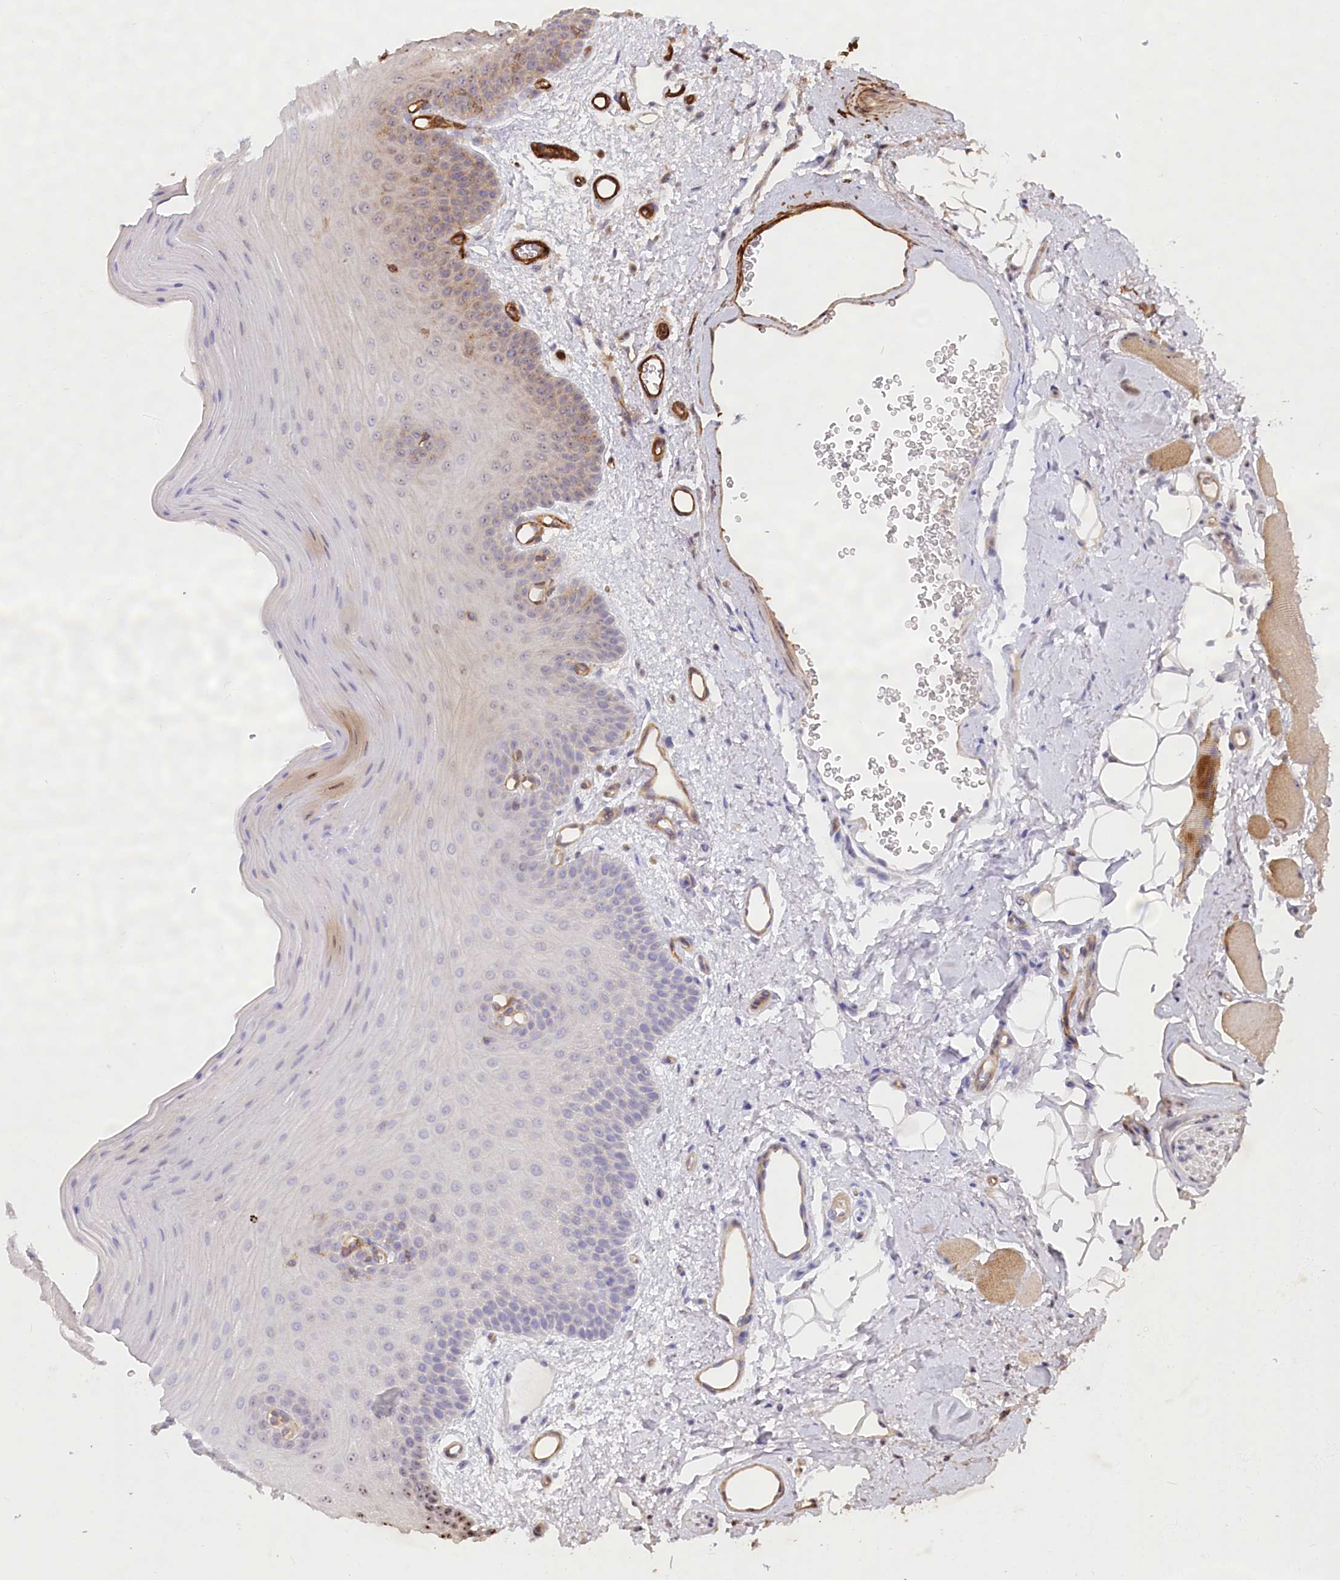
{"staining": {"intensity": "weak", "quantity": "25%-75%", "location": "cytoplasmic/membranous"}, "tissue": "oral mucosa", "cell_type": "Squamous epithelial cells", "image_type": "normal", "snomed": [{"axis": "morphology", "description": "Normal tissue, NOS"}, {"axis": "topography", "description": "Oral tissue"}], "caption": "An IHC photomicrograph of unremarkable tissue is shown. Protein staining in brown labels weak cytoplasmic/membranous positivity in oral mucosa within squamous epithelial cells.", "gene": "WDR36", "patient": {"sex": "male", "age": 68}}